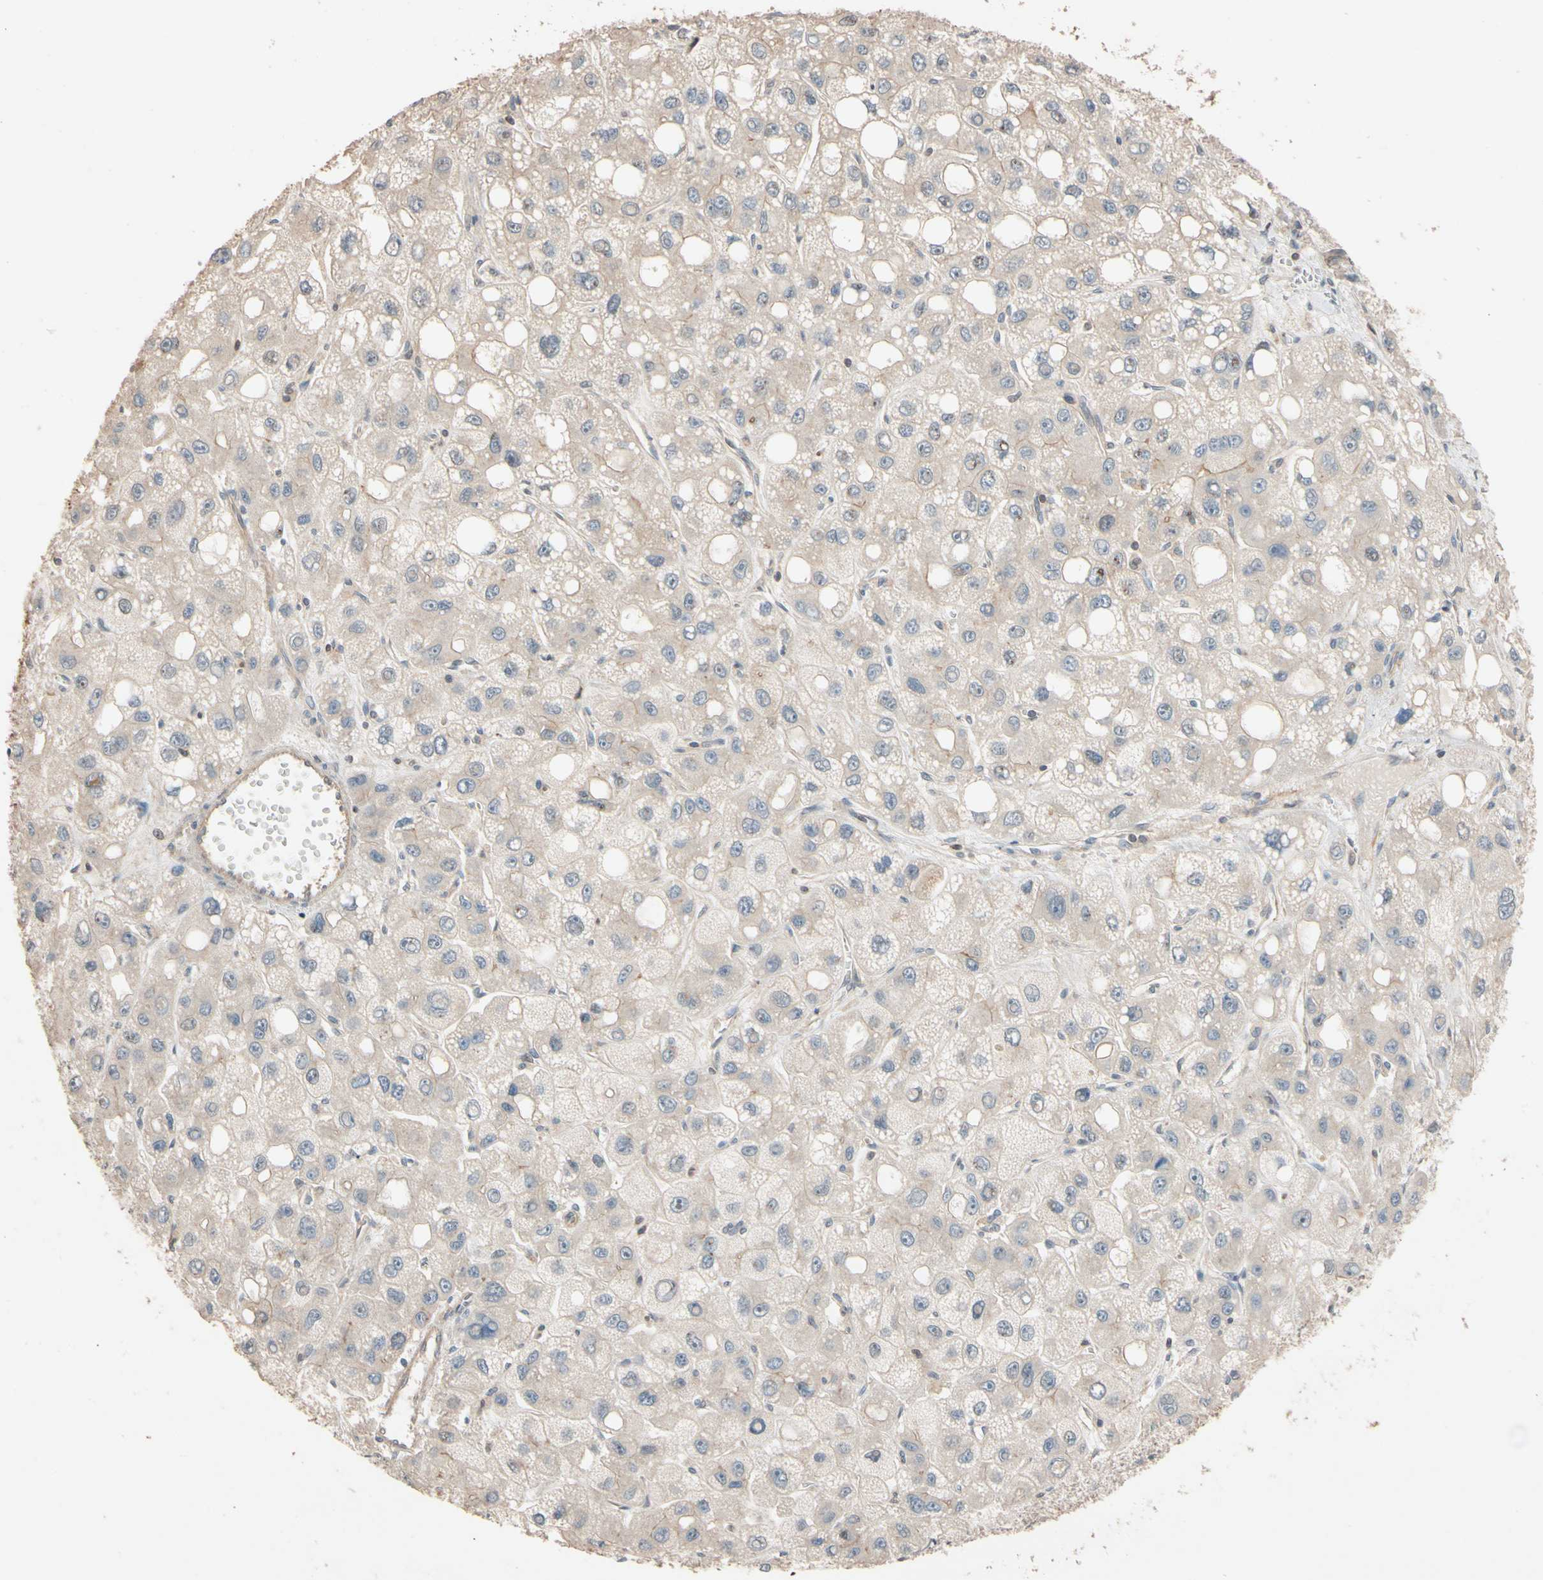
{"staining": {"intensity": "negative", "quantity": "none", "location": "none"}, "tissue": "liver cancer", "cell_type": "Tumor cells", "image_type": "cancer", "snomed": [{"axis": "morphology", "description": "Carcinoma, Hepatocellular, NOS"}, {"axis": "topography", "description": "Liver"}], "caption": "High magnification brightfield microscopy of liver cancer stained with DAB (3,3'-diaminobenzidine) (brown) and counterstained with hematoxylin (blue): tumor cells show no significant expression.", "gene": "MAP3K7", "patient": {"sex": "male", "age": 55}}